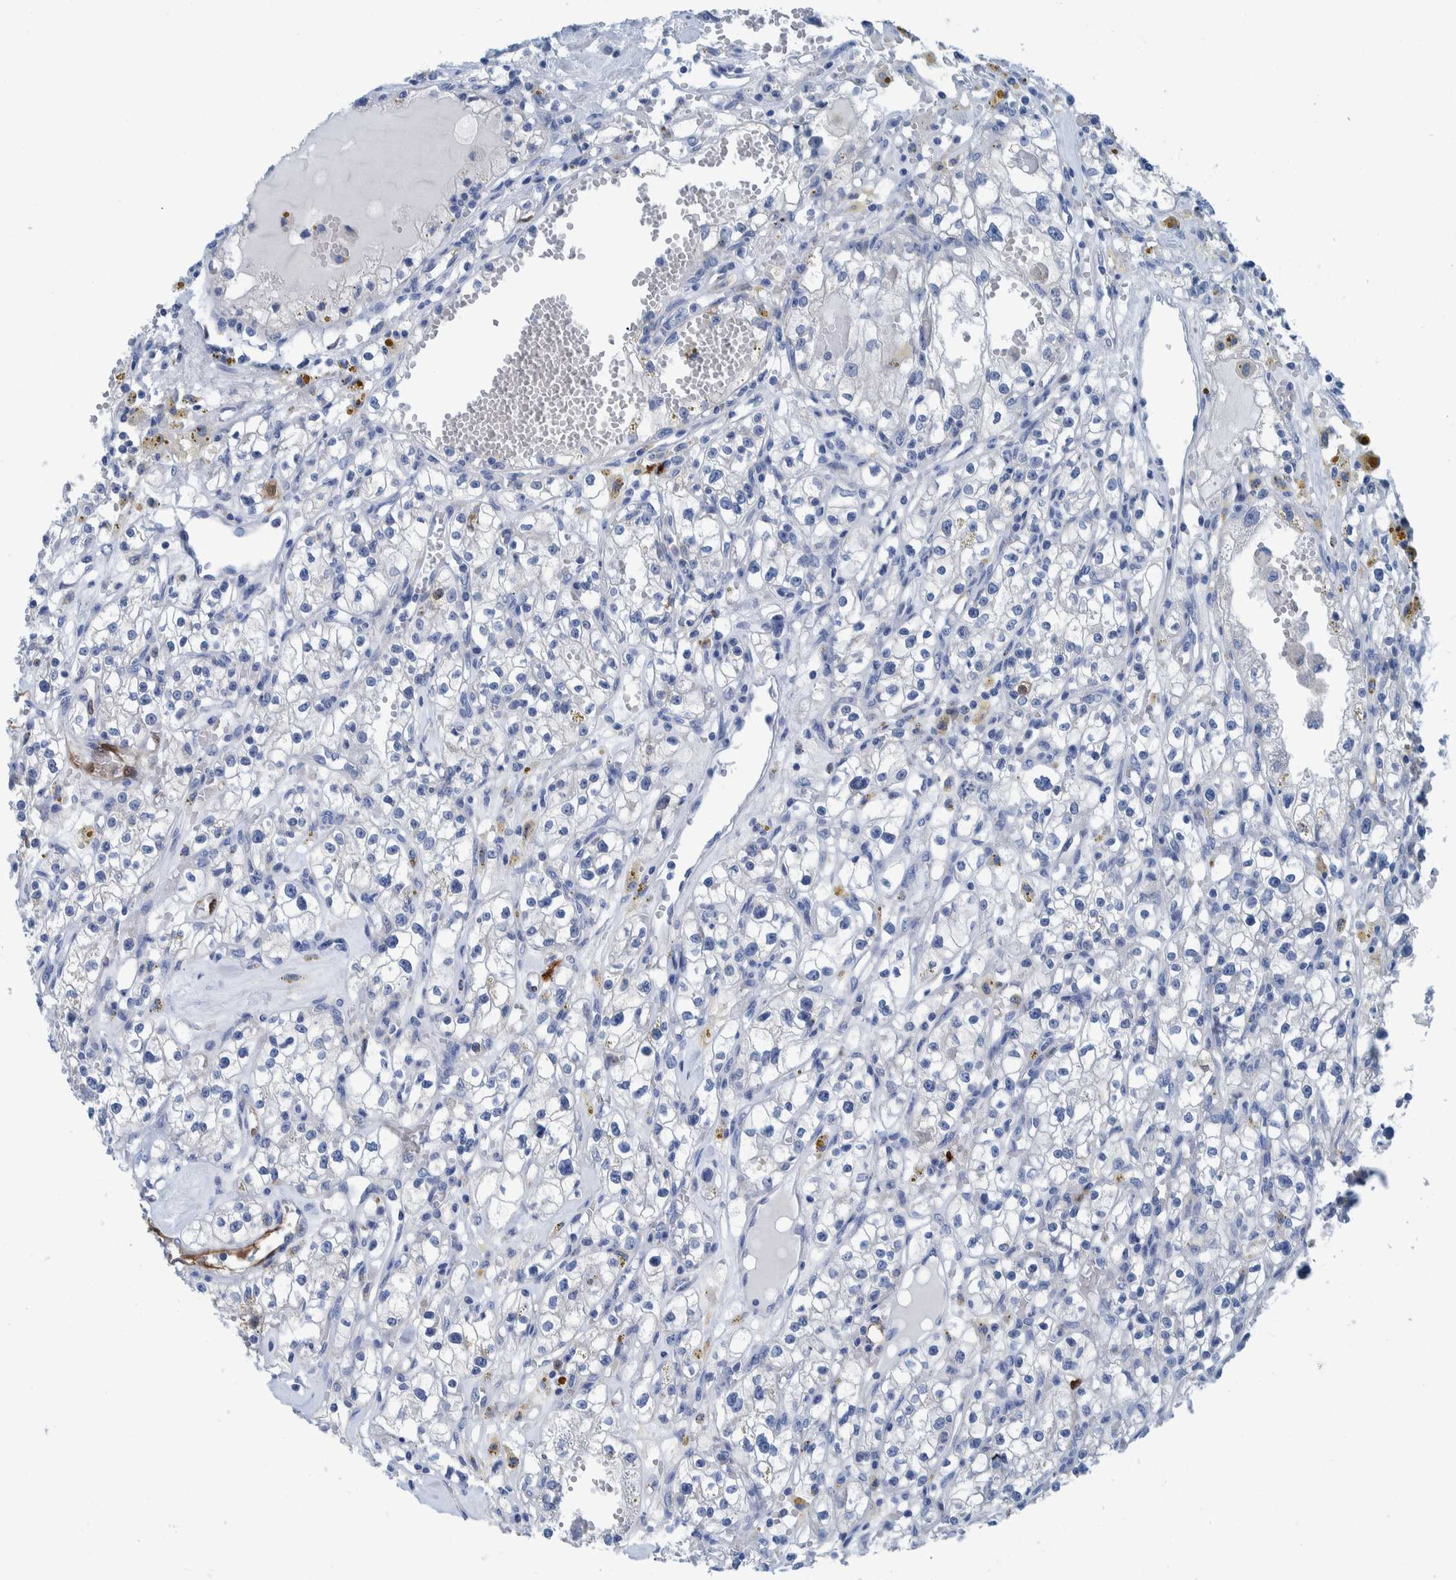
{"staining": {"intensity": "negative", "quantity": "none", "location": "none"}, "tissue": "renal cancer", "cell_type": "Tumor cells", "image_type": "cancer", "snomed": [{"axis": "morphology", "description": "Adenocarcinoma, NOS"}, {"axis": "topography", "description": "Kidney"}], "caption": "Immunohistochemistry (IHC) image of neoplastic tissue: human renal cancer (adenocarcinoma) stained with DAB exhibits no significant protein positivity in tumor cells. The staining was performed using DAB (3,3'-diaminobenzidine) to visualize the protein expression in brown, while the nuclei were stained in blue with hematoxylin (Magnification: 20x).", "gene": "IDO1", "patient": {"sex": "male", "age": 56}}